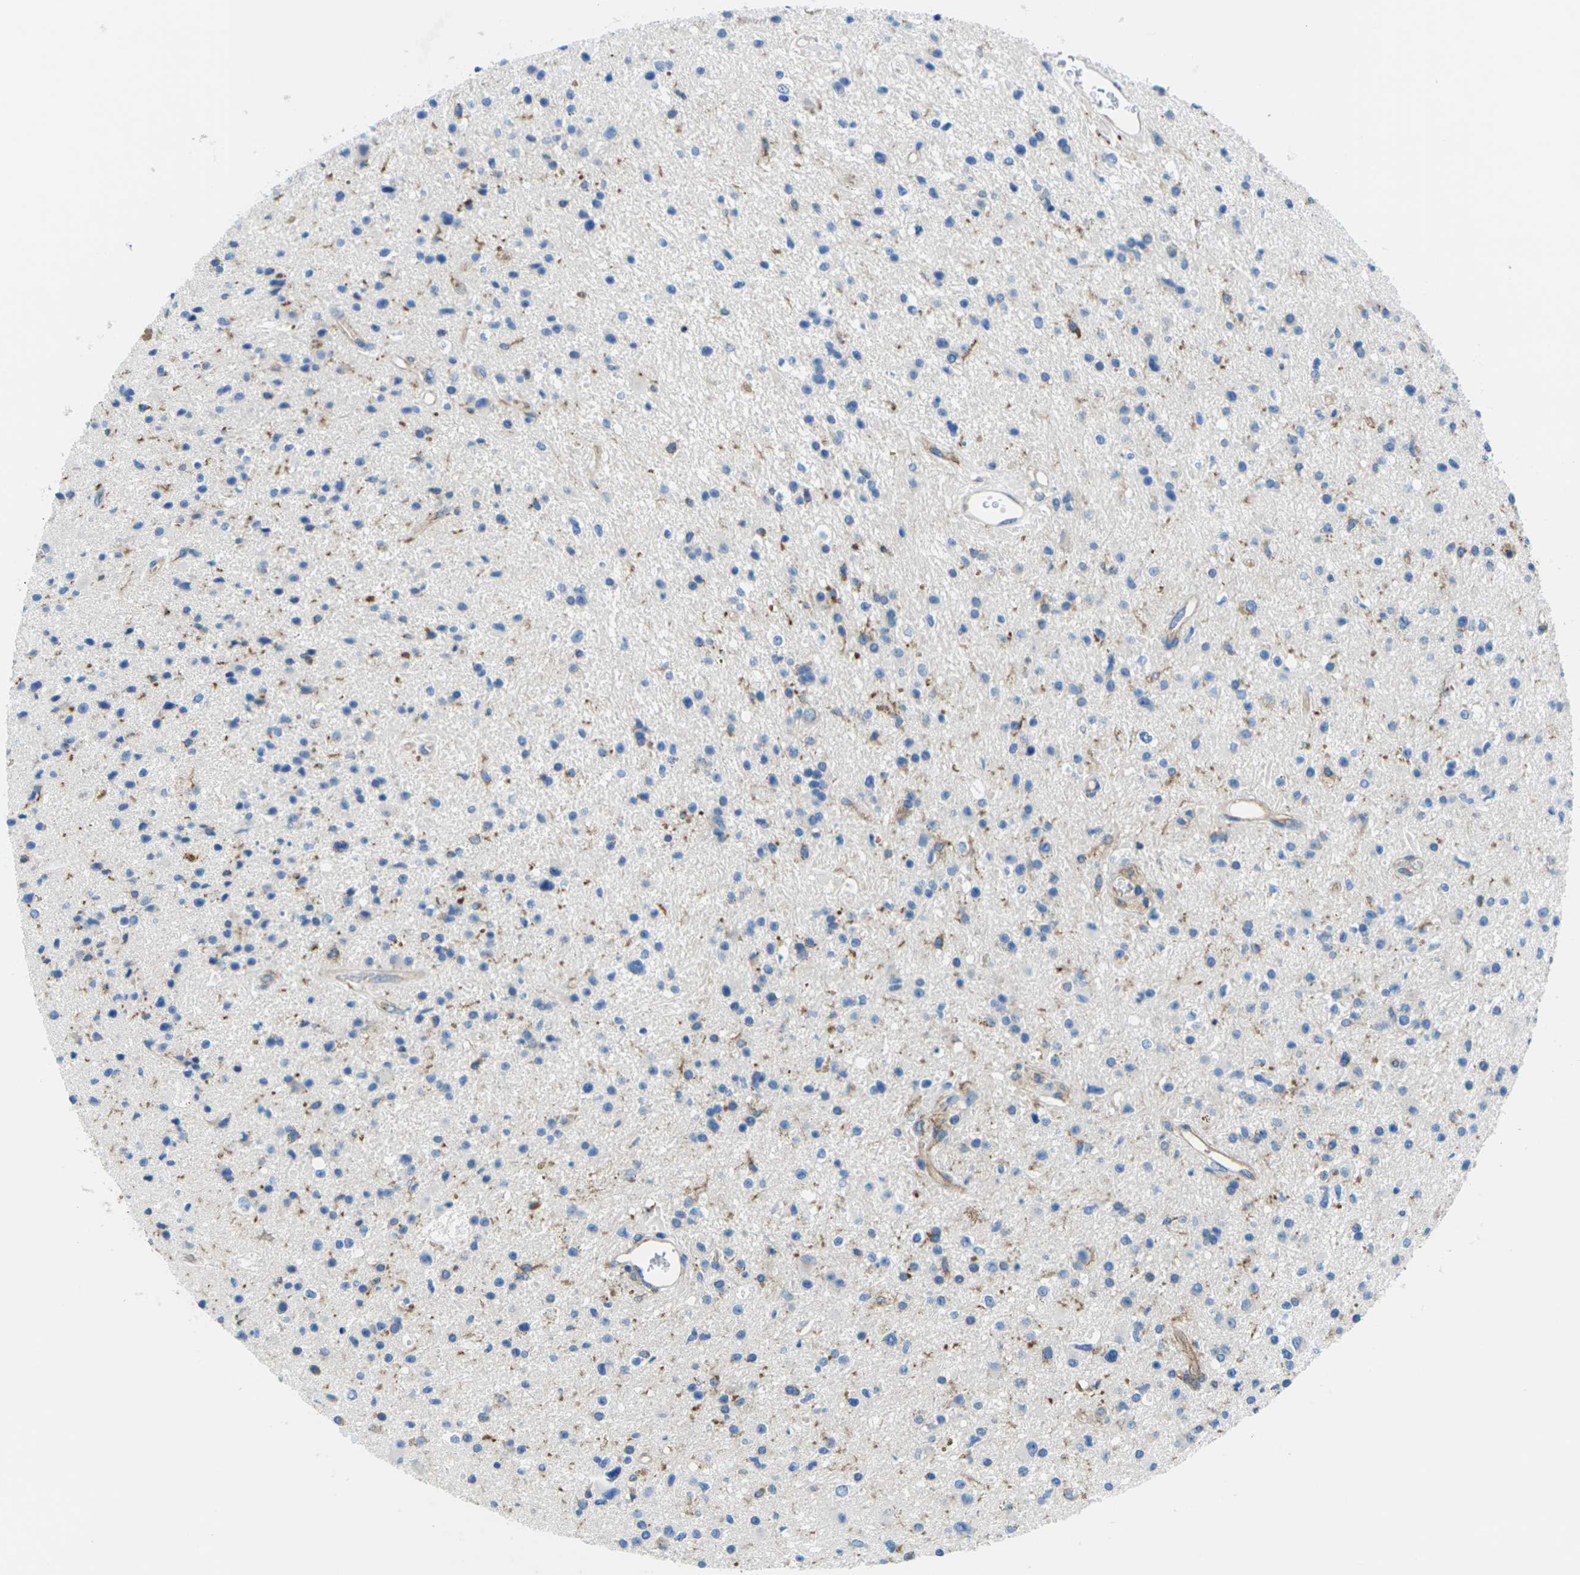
{"staining": {"intensity": "weak", "quantity": "<25%", "location": "cytoplasmic/membranous"}, "tissue": "glioma", "cell_type": "Tumor cells", "image_type": "cancer", "snomed": [{"axis": "morphology", "description": "Glioma, malignant, High grade"}, {"axis": "topography", "description": "Brain"}], "caption": "Tumor cells are negative for protein expression in human glioma.", "gene": "SYNGR2", "patient": {"sex": "male", "age": 33}}